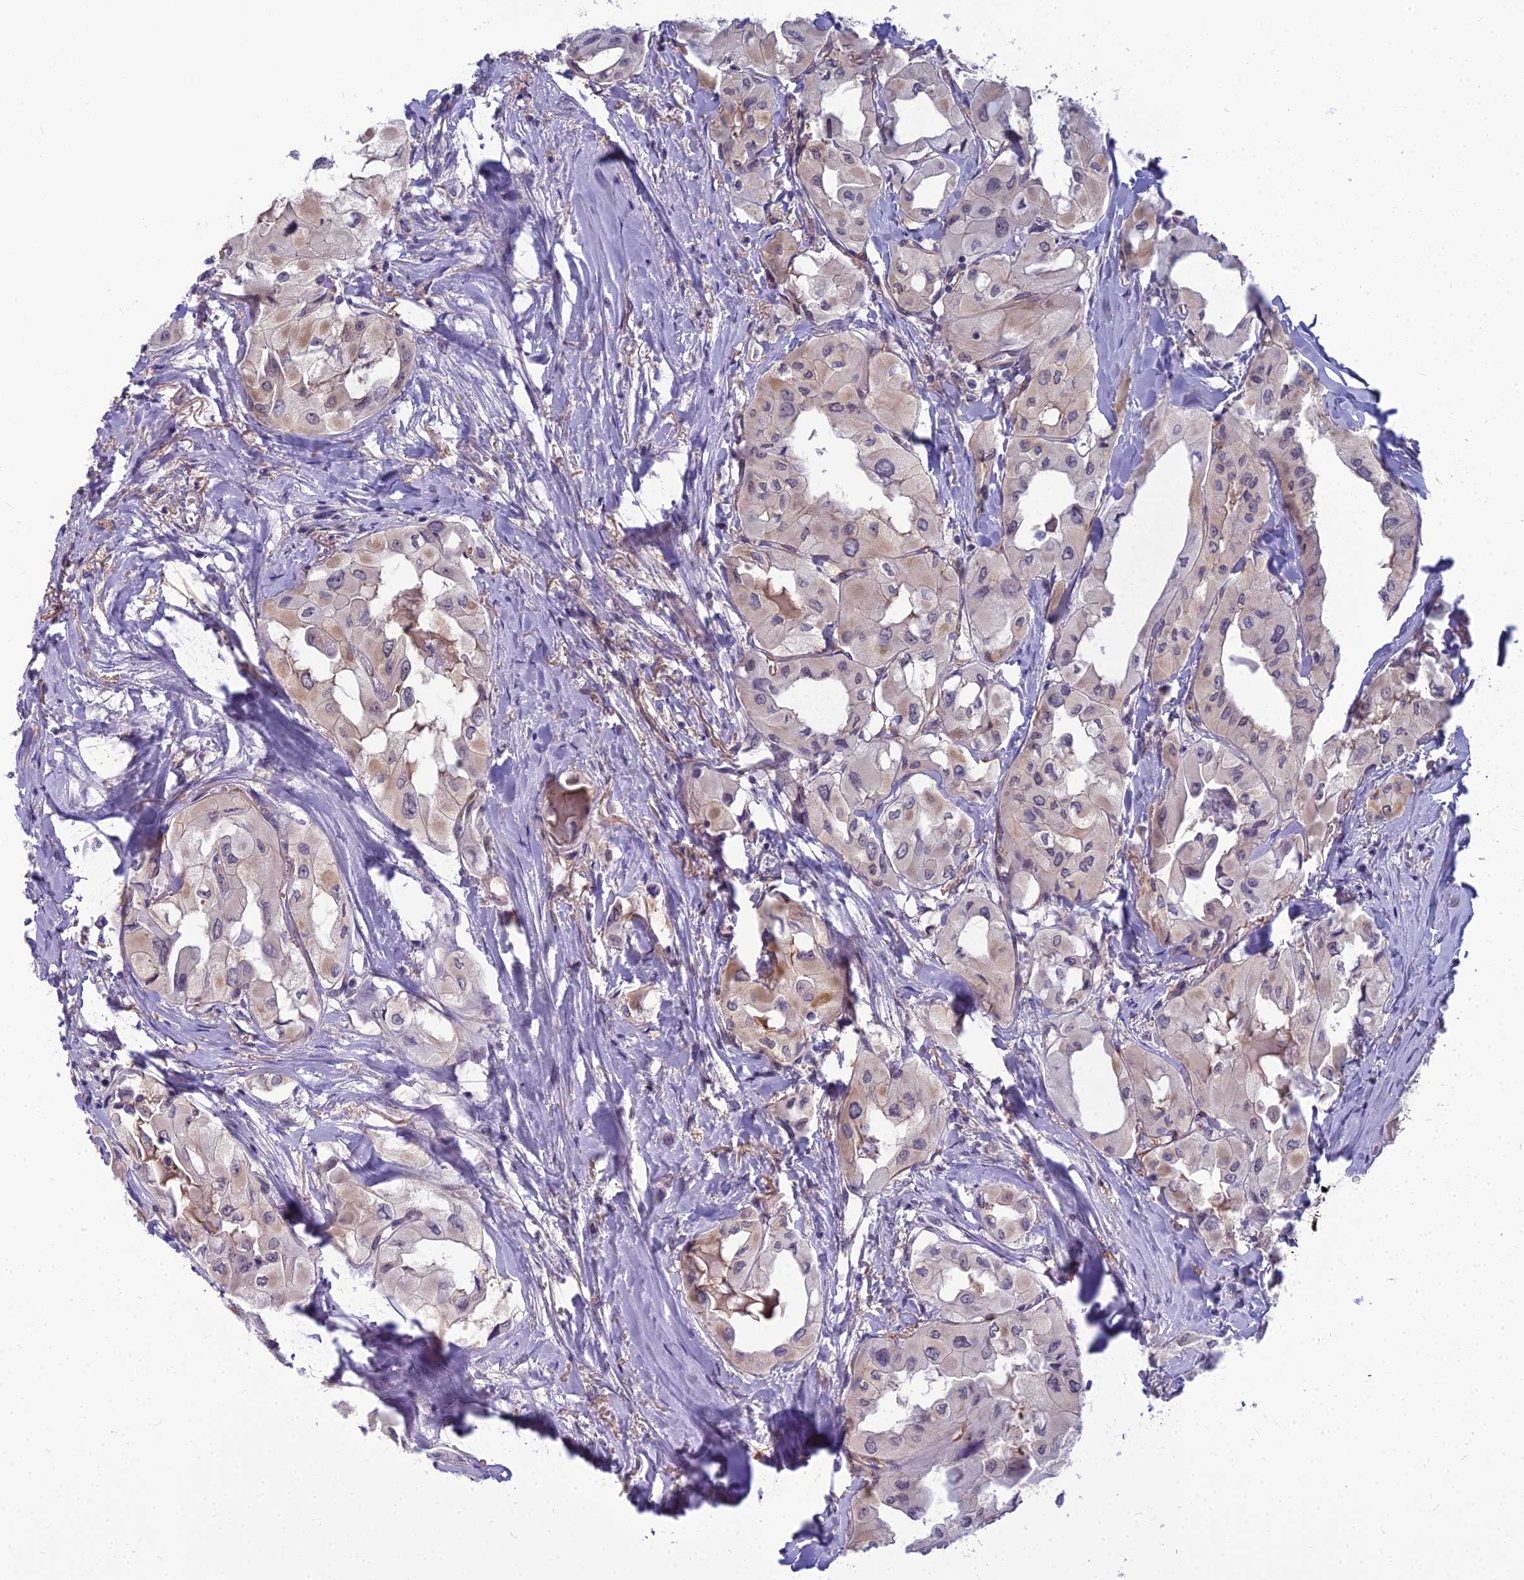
{"staining": {"intensity": "weak", "quantity": "25%-75%", "location": "cytoplasmic/membranous"}, "tissue": "thyroid cancer", "cell_type": "Tumor cells", "image_type": "cancer", "snomed": [{"axis": "morphology", "description": "Normal tissue, NOS"}, {"axis": "morphology", "description": "Papillary adenocarcinoma, NOS"}, {"axis": "topography", "description": "Thyroid gland"}], "caption": "Protein expression analysis of human thyroid papillary adenocarcinoma reveals weak cytoplasmic/membranous staining in approximately 25%-75% of tumor cells. Immunohistochemistry stains the protein in brown and the nuclei are stained blue.", "gene": "RGL3", "patient": {"sex": "female", "age": 59}}